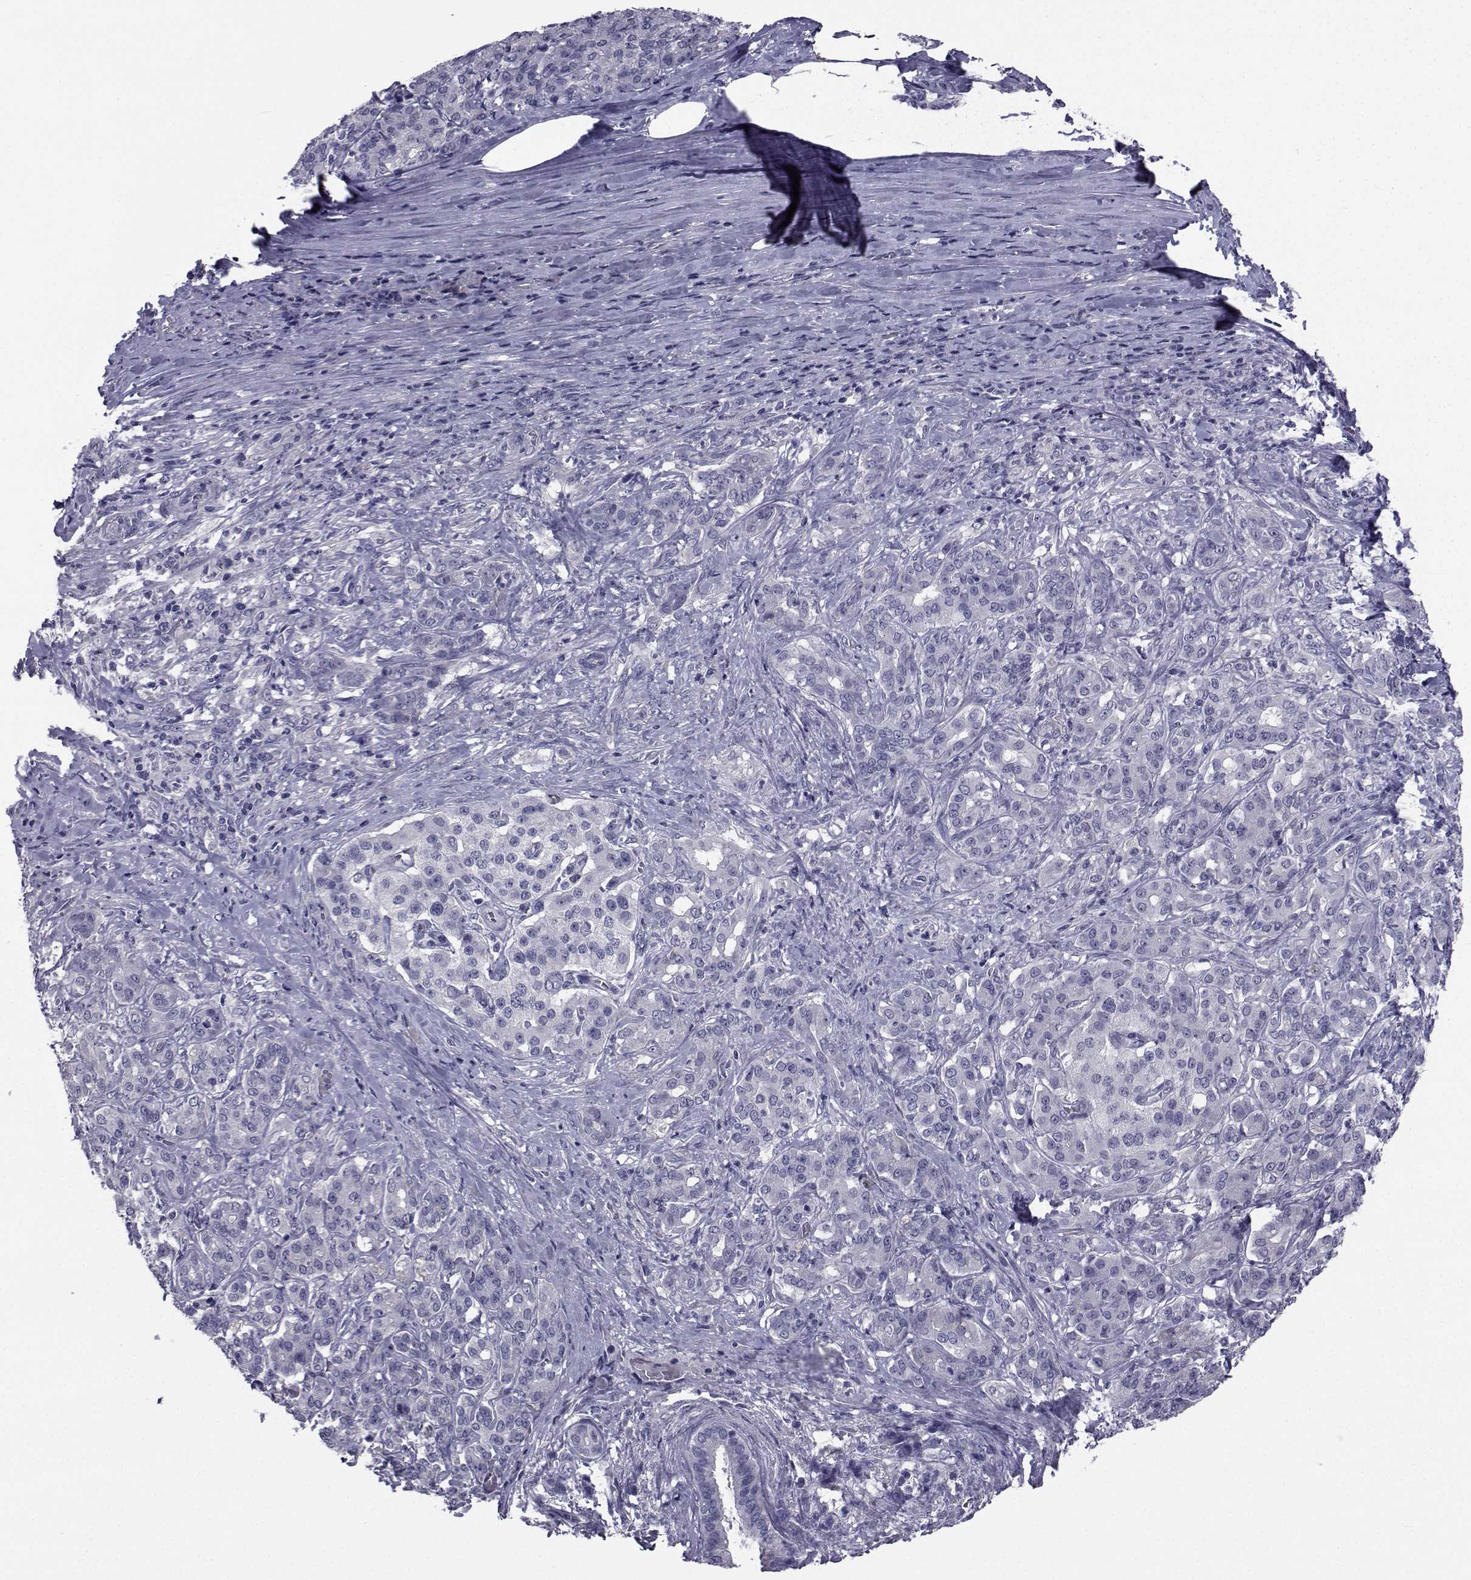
{"staining": {"intensity": "negative", "quantity": "none", "location": "none"}, "tissue": "pancreatic cancer", "cell_type": "Tumor cells", "image_type": "cancer", "snomed": [{"axis": "morphology", "description": "Normal tissue, NOS"}, {"axis": "morphology", "description": "Inflammation, NOS"}, {"axis": "morphology", "description": "Adenocarcinoma, NOS"}, {"axis": "topography", "description": "Pancreas"}], "caption": "A high-resolution histopathology image shows immunohistochemistry (IHC) staining of pancreatic cancer, which exhibits no significant staining in tumor cells.", "gene": "CHRNA1", "patient": {"sex": "male", "age": 57}}